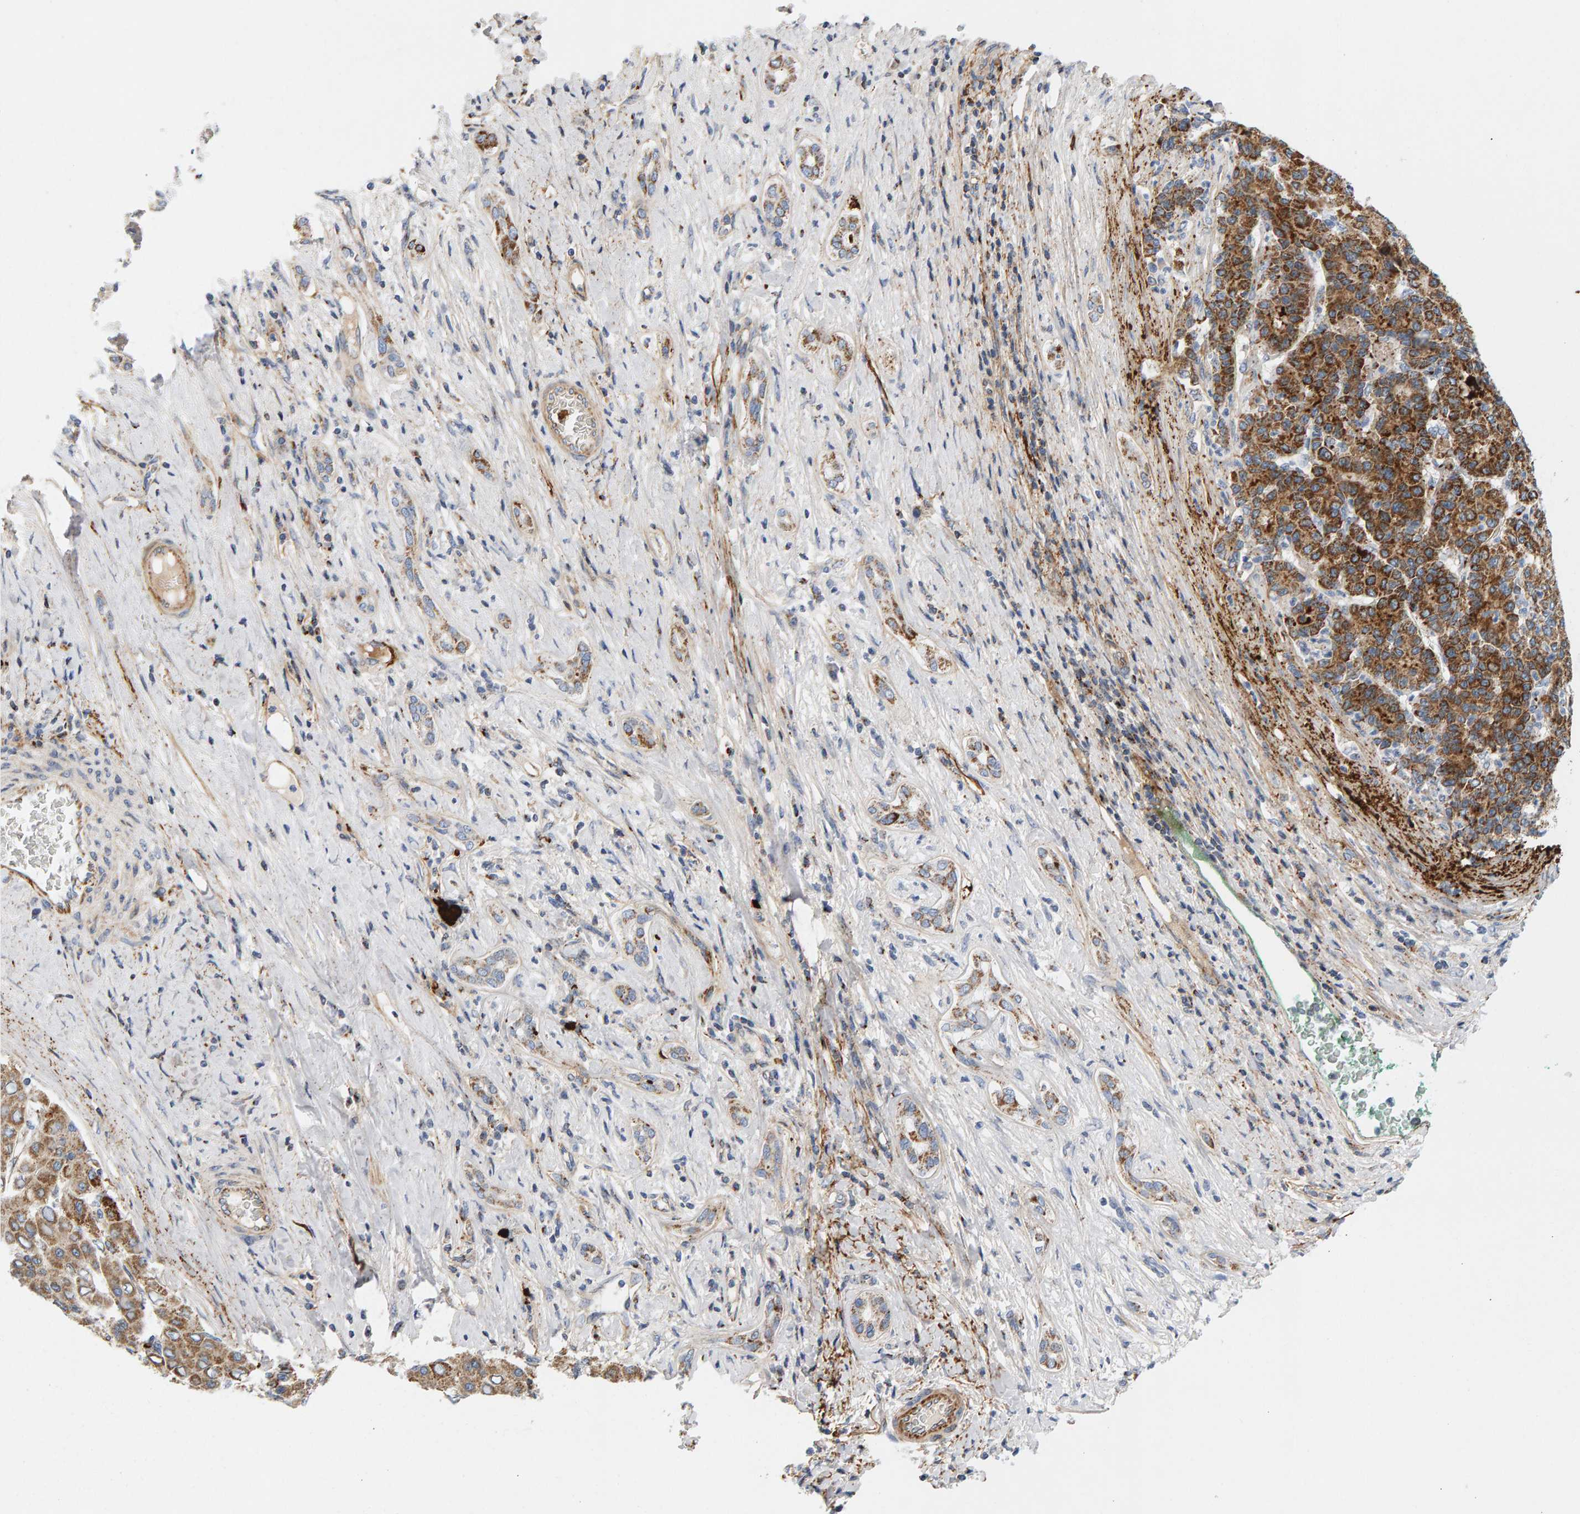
{"staining": {"intensity": "moderate", "quantity": ">75%", "location": "cytoplasmic/membranous"}, "tissue": "liver cancer", "cell_type": "Tumor cells", "image_type": "cancer", "snomed": [{"axis": "morphology", "description": "Carcinoma, Hepatocellular, NOS"}, {"axis": "topography", "description": "Liver"}], "caption": "High-power microscopy captured an immunohistochemistry (IHC) micrograph of liver cancer, revealing moderate cytoplasmic/membranous positivity in approximately >75% of tumor cells.", "gene": "GGTA1", "patient": {"sex": "male", "age": 65}}